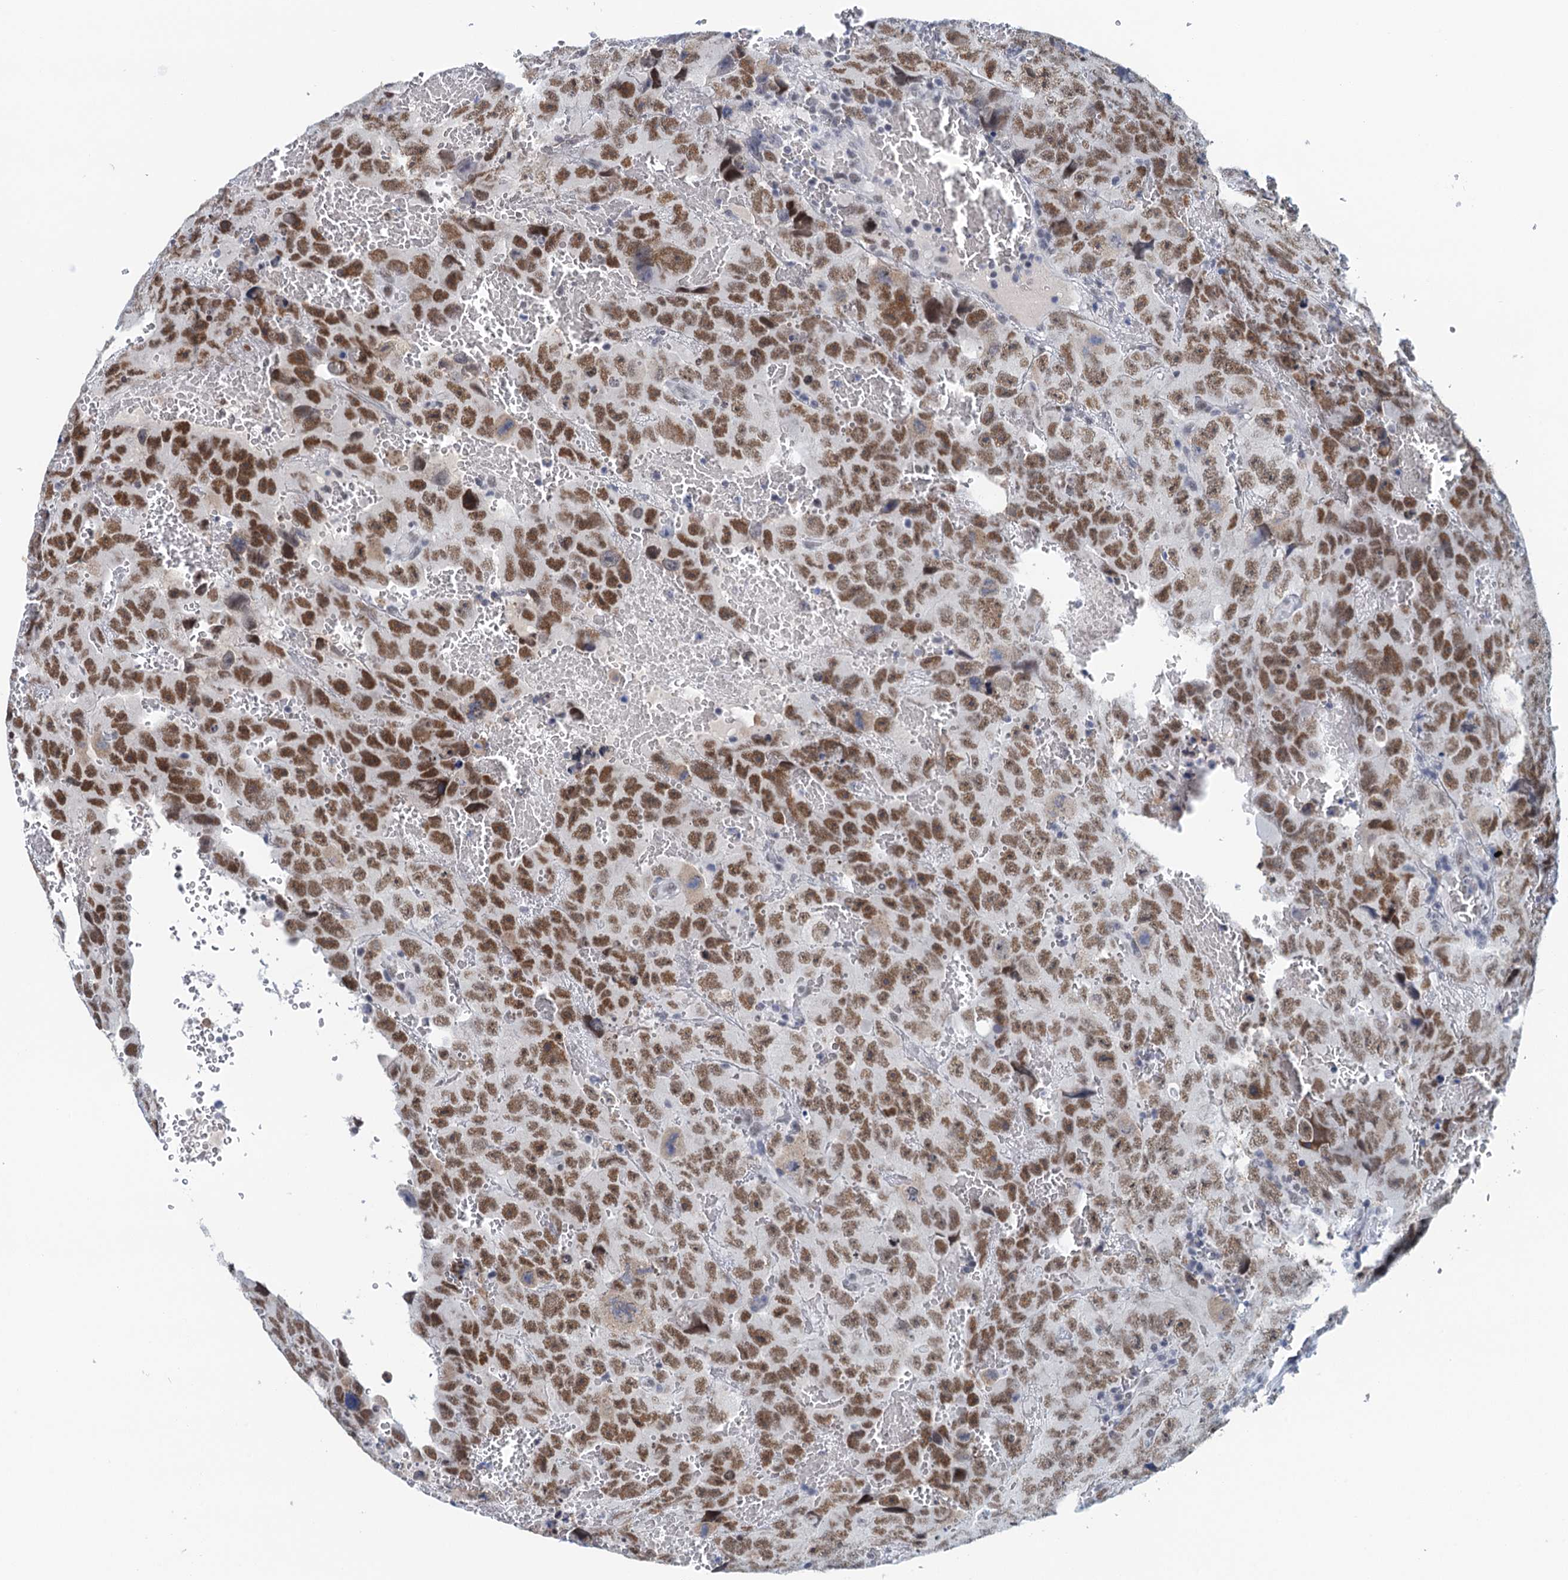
{"staining": {"intensity": "moderate", "quantity": ">75%", "location": "nuclear"}, "tissue": "testis cancer", "cell_type": "Tumor cells", "image_type": "cancer", "snomed": [{"axis": "morphology", "description": "Carcinoma, Embryonal, NOS"}, {"axis": "topography", "description": "Testis"}], "caption": "Tumor cells reveal moderate nuclear expression in about >75% of cells in testis embryonal carcinoma.", "gene": "EPS8L1", "patient": {"sex": "male", "age": 45}}